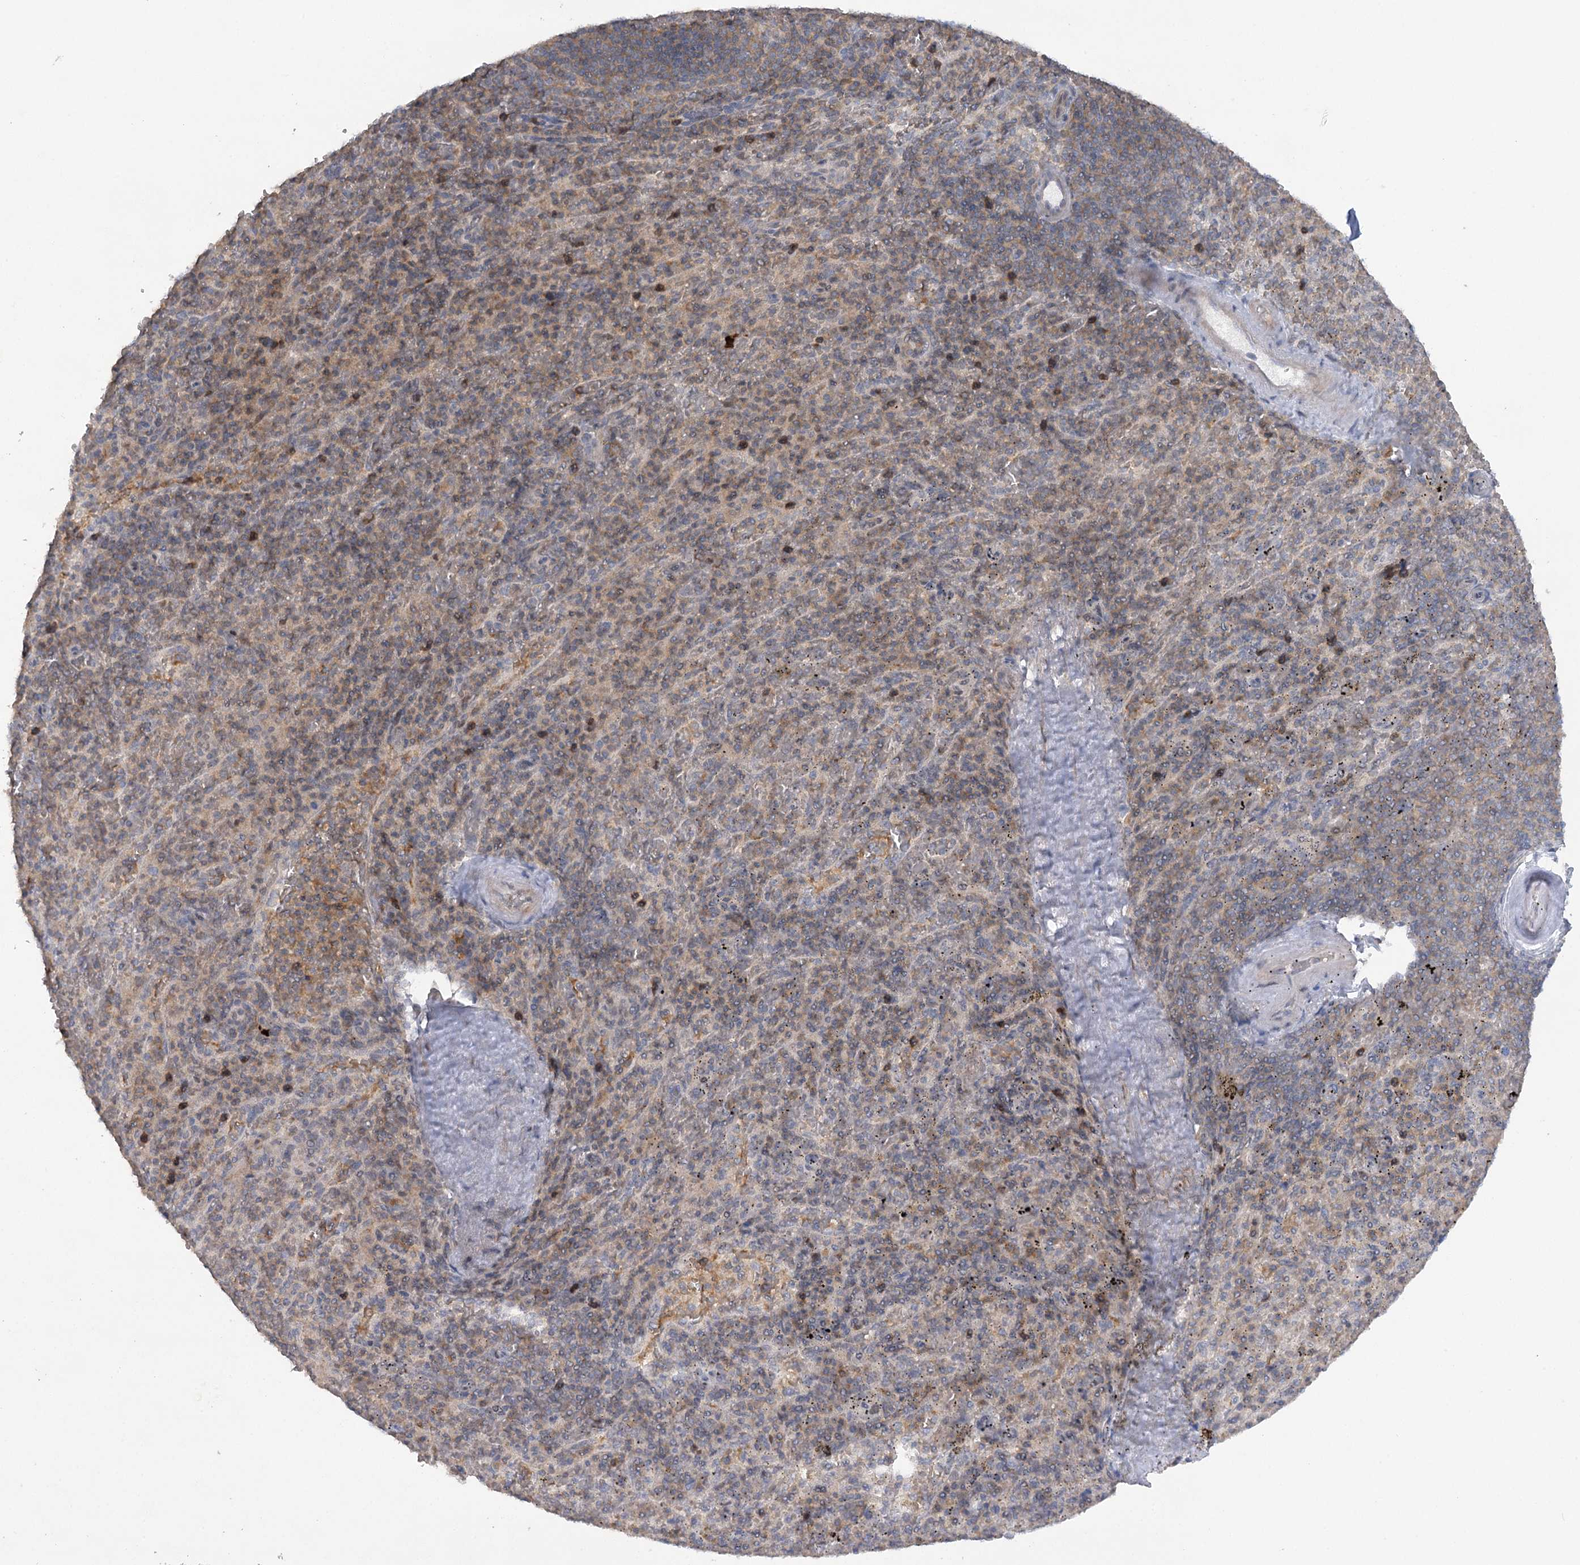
{"staining": {"intensity": "weak", "quantity": "<25%", "location": "cytoplasmic/membranous"}, "tissue": "spleen", "cell_type": "Cells in red pulp", "image_type": "normal", "snomed": [{"axis": "morphology", "description": "Normal tissue, NOS"}, {"axis": "topography", "description": "Spleen"}], "caption": "This is an immunohistochemistry (IHC) histopathology image of benign spleen. There is no positivity in cells in red pulp.", "gene": "TRAF3IP1", "patient": {"sex": "male", "age": 82}}